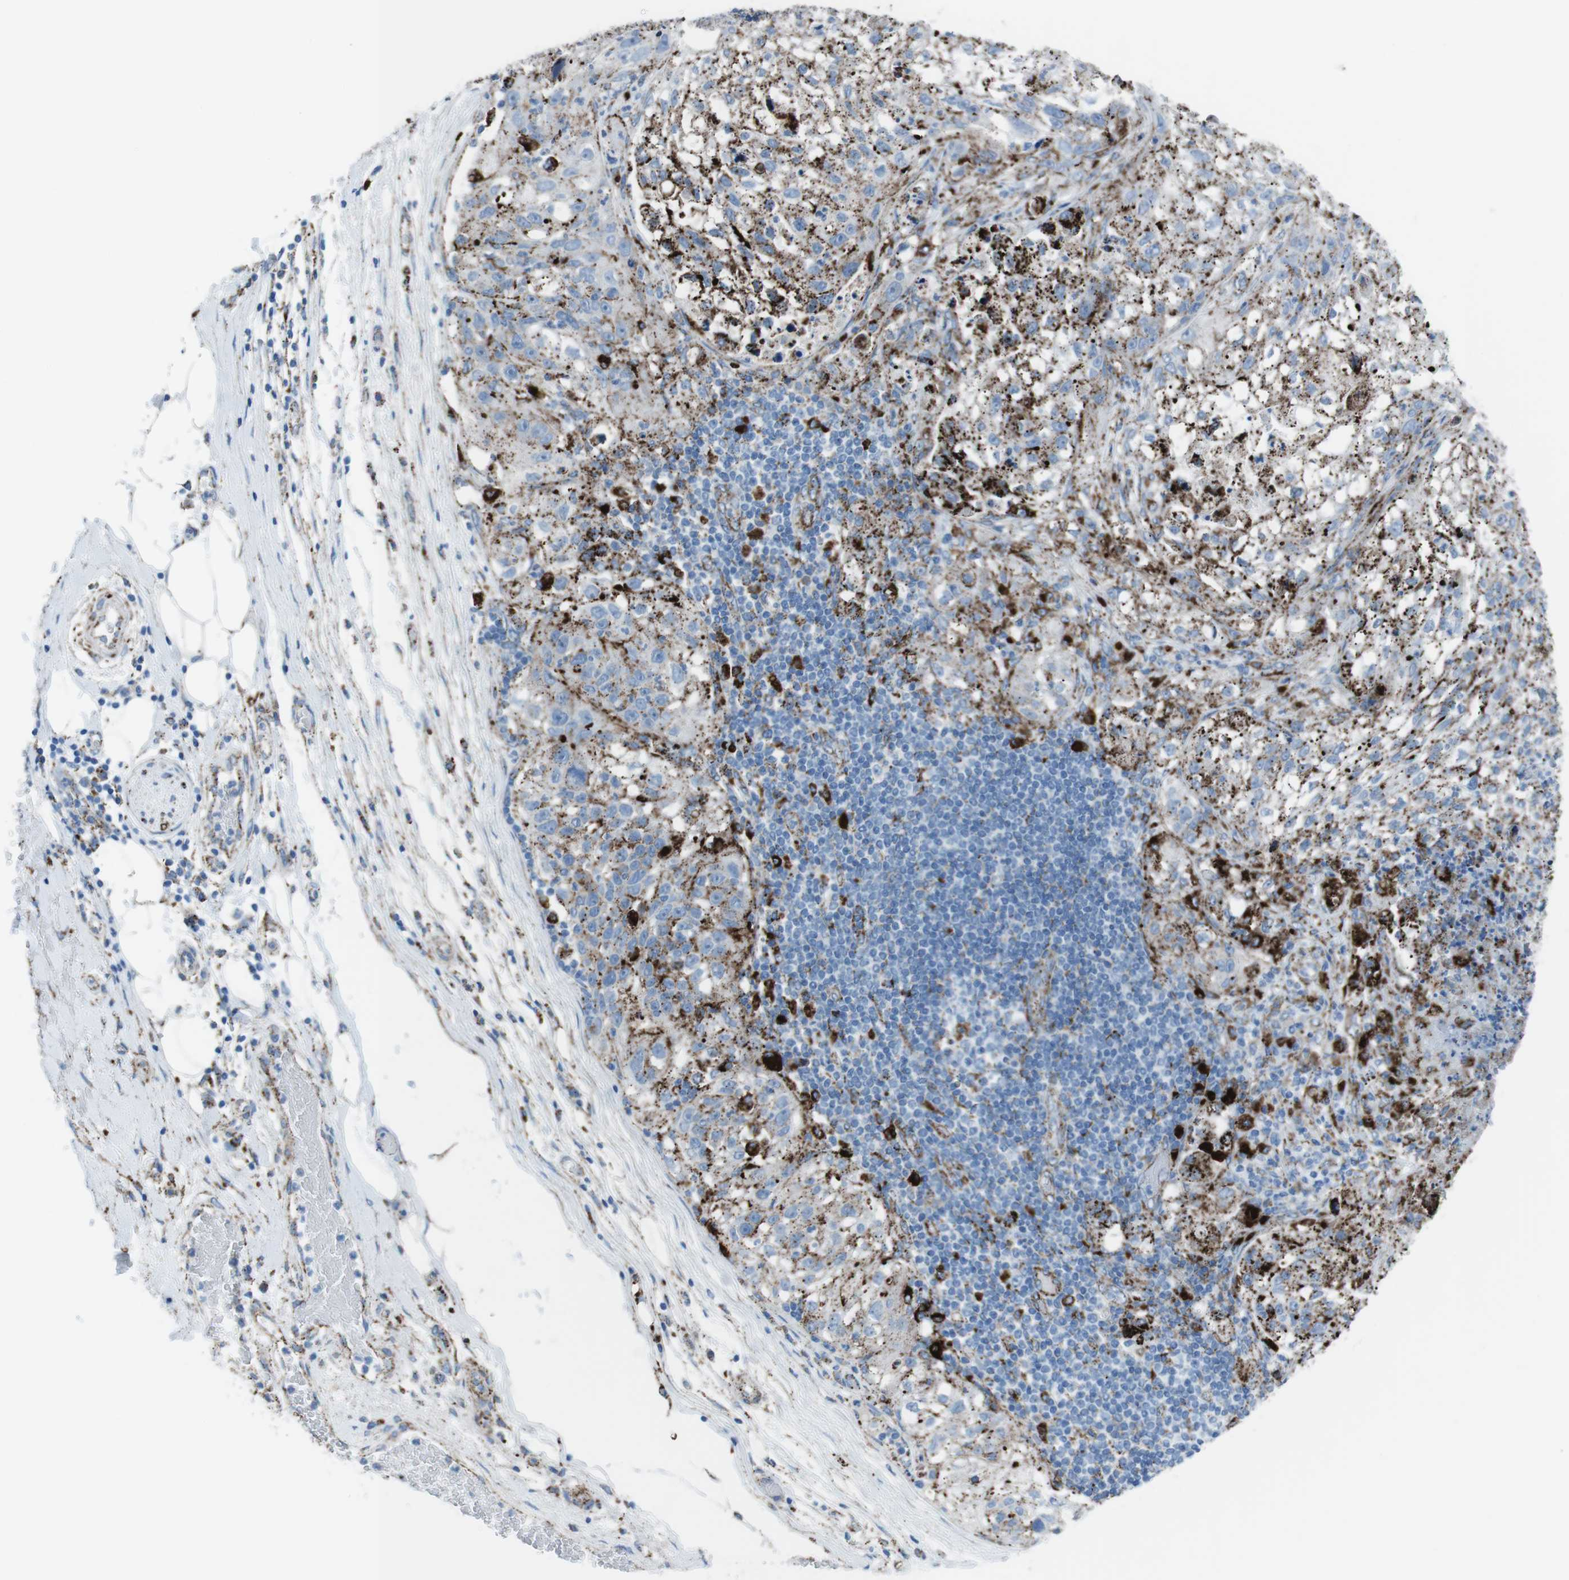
{"staining": {"intensity": "moderate", "quantity": "25%-75%", "location": "cytoplasmic/membranous"}, "tissue": "lung cancer", "cell_type": "Tumor cells", "image_type": "cancer", "snomed": [{"axis": "morphology", "description": "Inflammation, NOS"}, {"axis": "morphology", "description": "Squamous cell carcinoma, NOS"}, {"axis": "topography", "description": "Lymph node"}, {"axis": "topography", "description": "Soft tissue"}, {"axis": "topography", "description": "Lung"}], "caption": "IHC (DAB) staining of squamous cell carcinoma (lung) shows moderate cytoplasmic/membranous protein expression in about 25%-75% of tumor cells.", "gene": "SCARB2", "patient": {"sex": "male", "age": 66}}